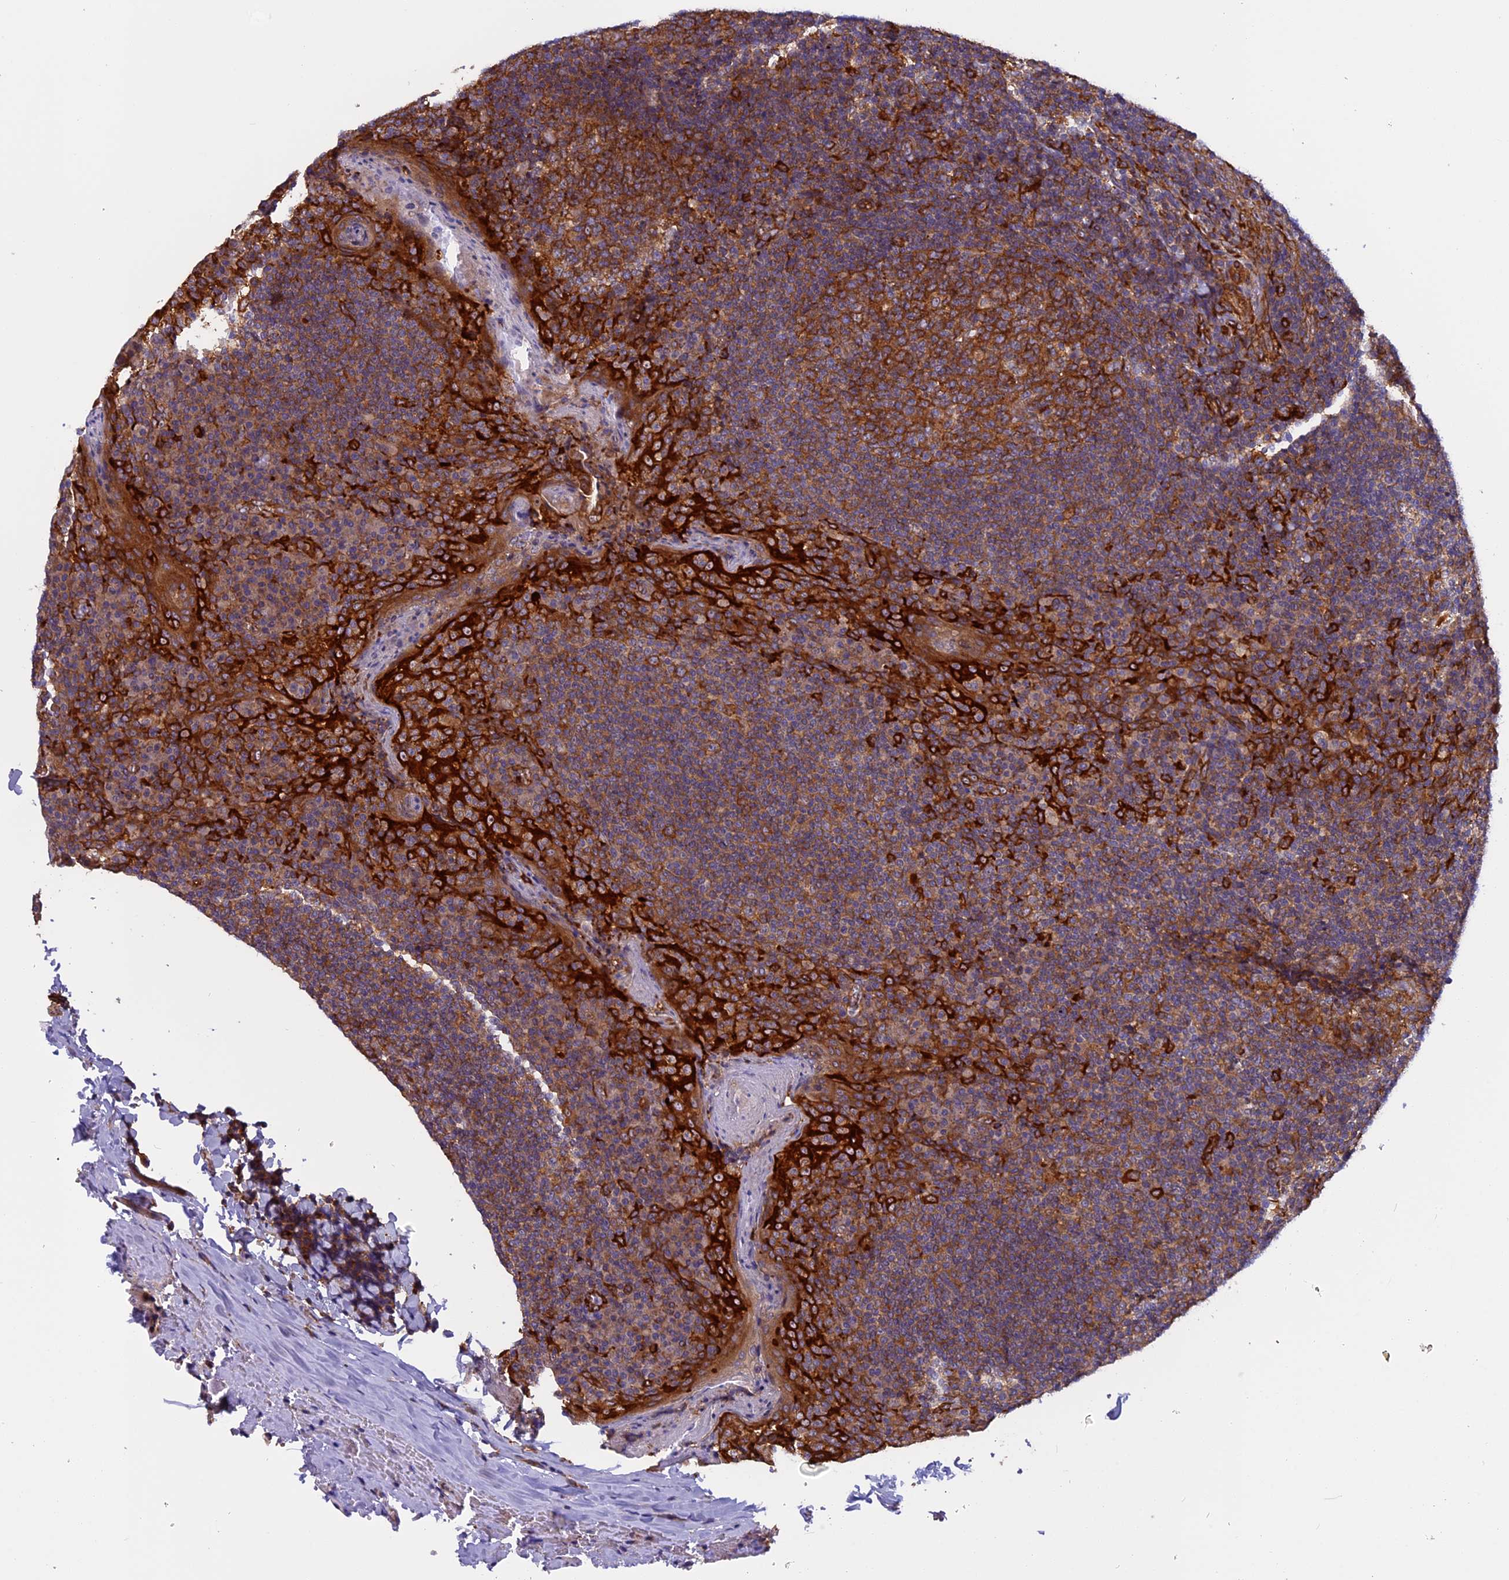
{"staining": {"intensity": "strong", "quantity": ">75%", "location": "cytoplasmic/membranous"}, "tissue": "tonsil", "cell_type": "Germinal center cells", "image_type": "normal", "snomed": [{"axis": "morphology", "description": "Normal tissue, NOS"}, {"axis": "topography", "description": "Tonsil"}], "caption": "Tonsil was stained to show a protein in brown. There is high levels of strong cytoplasmic/membranous positivity in about >75% of germinal center cells. (DAB IHC, brown staining for protein, blue staining for nuclei).", "gene": "EHBP1L1", "patient": {"sex": "male", "age": 31}}